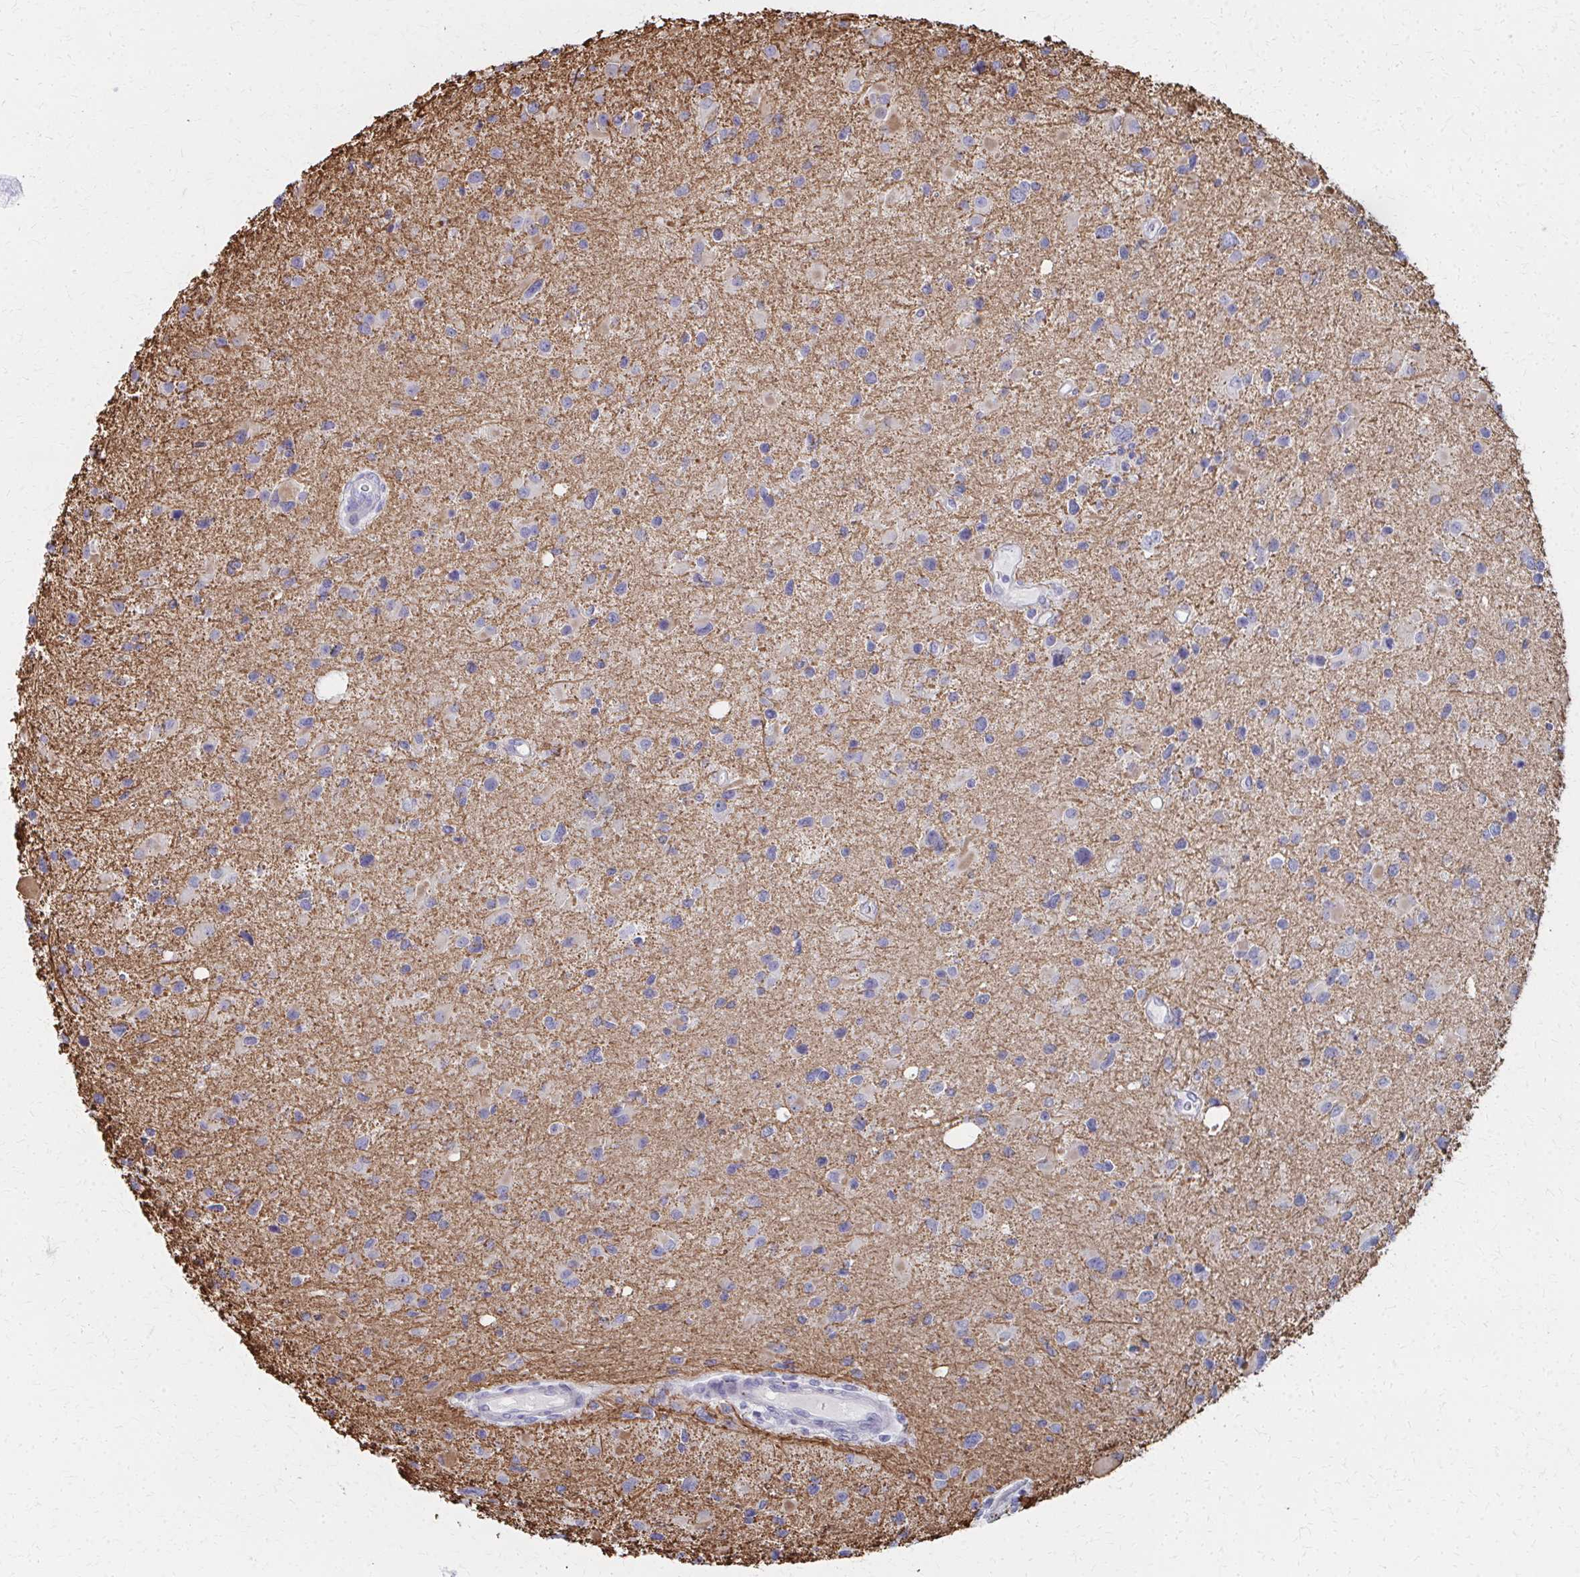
{"staining": {"intensity": "negative", "quantity": "none", "location": "none"}, "tissue": "glioma", "cell_type": "Tumor cells", "image_type": "cancer", "snomed": [{"axis": "morphology", "description": "Glioma, malignant, Low grade"}, {"axis": "topography", "description": "Brain"}], "caption": "Image shows no significant protein staining in tumor cells of glioma. (DAB (3,3'-diaminobenzidine) IHC, high magnification).", "gene": "MS4A2", "patient": {"sex": "female", "age": 32}}